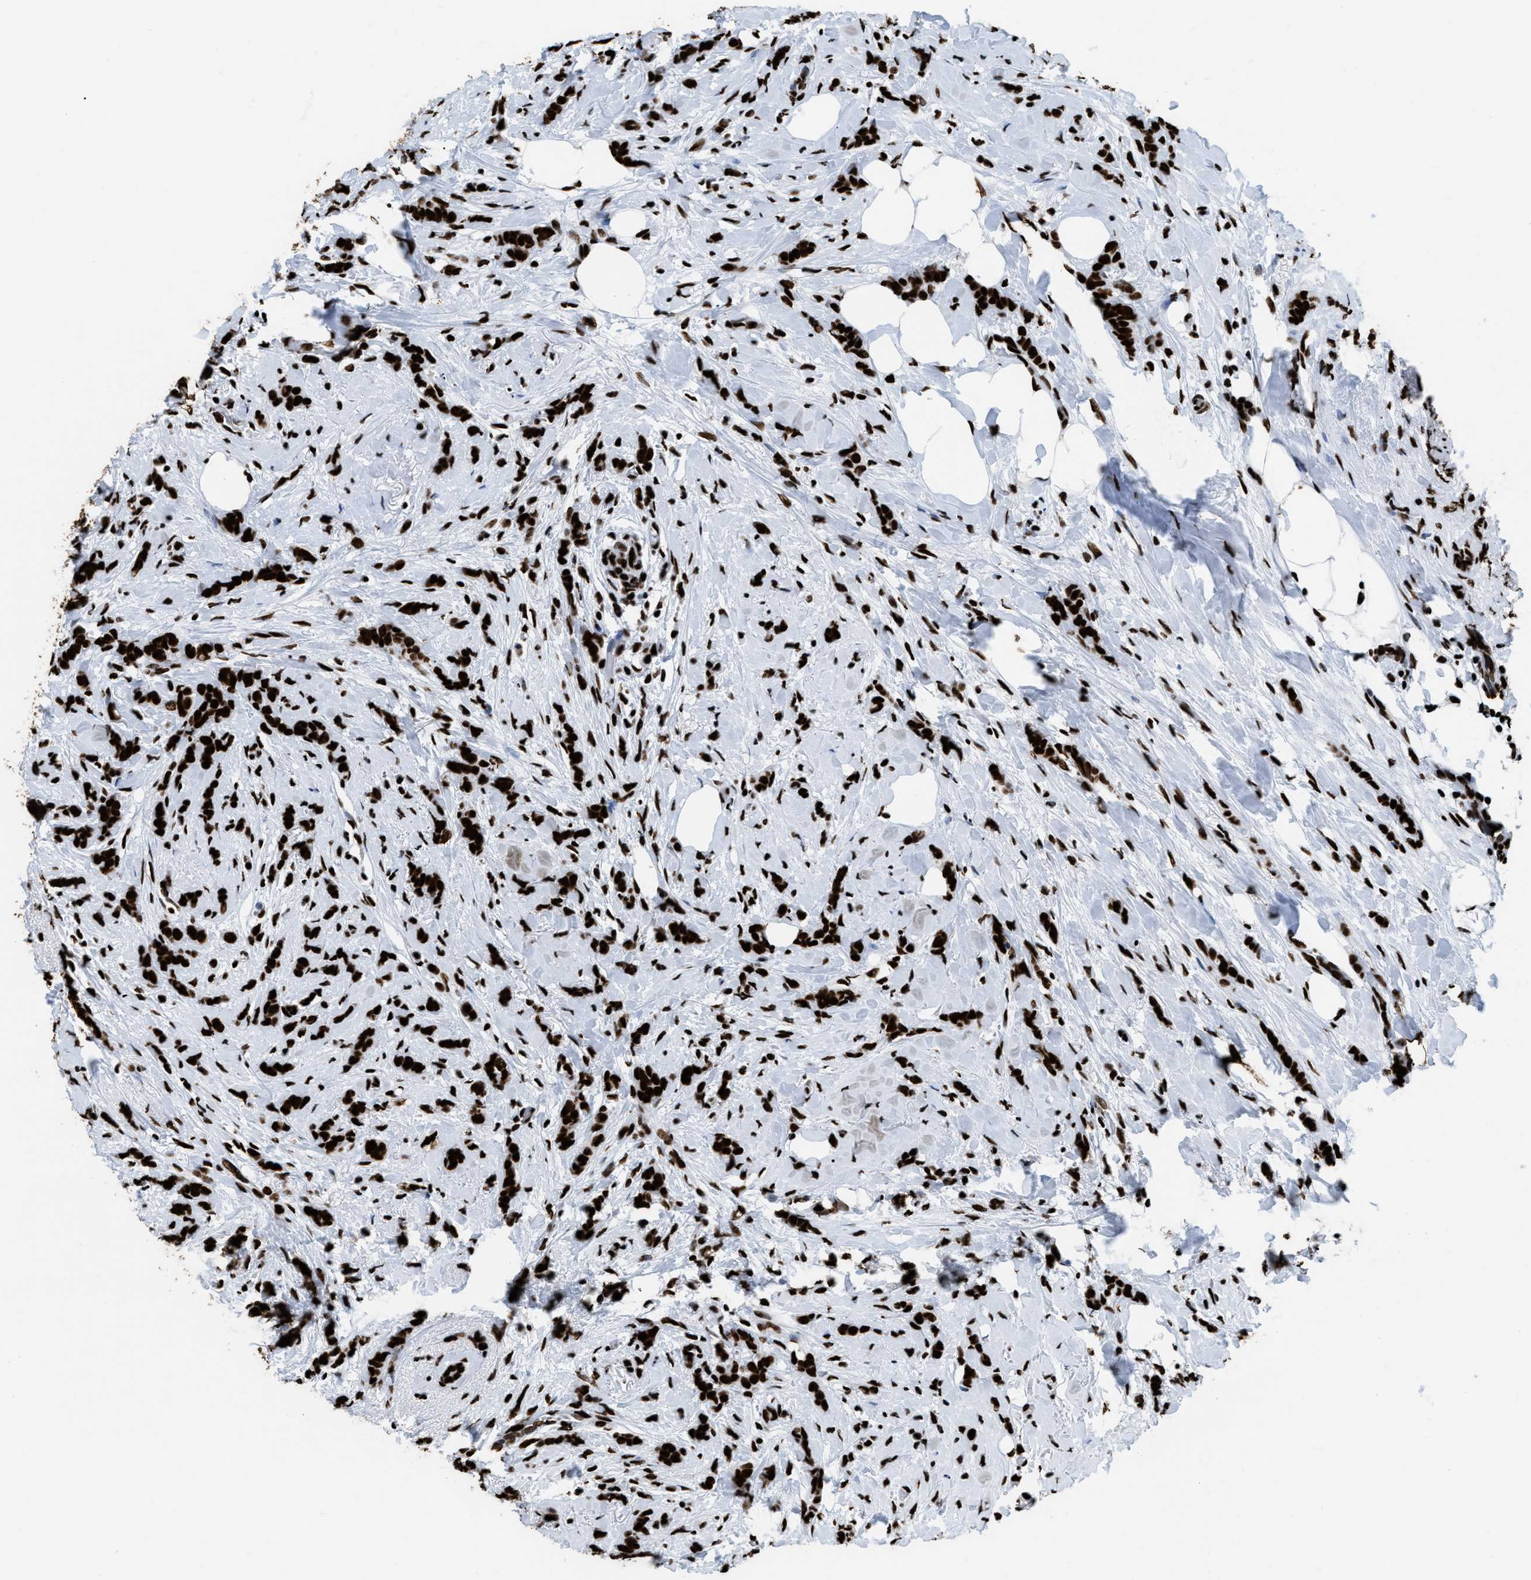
{"staining": {"intensity": "strong", "quantity": ">75%", "location": "nuclear"}, "tissue": "breast cancer", "cell_type": "Tumor cells", "image_type": "cancer", "snomed": [{"axis": "morphology", "description": "Lobular carcinoma, in situ"}, {"axis": "morphology", "description": "Lobular carcinoma"}, {"axis": "topography", "description": "Breast"}], "caption": "Tumor cells reveal high levels of strong nuclear positivity in approximately >75% of cells in human breast cancer (lobular carcinoma). (DAB (3,3'-diaminobenzidine) IHC with brightfield microscopy, high magnification).", "gene": "HNRNPM", "patient": {"sex": "female", "age": 41}}